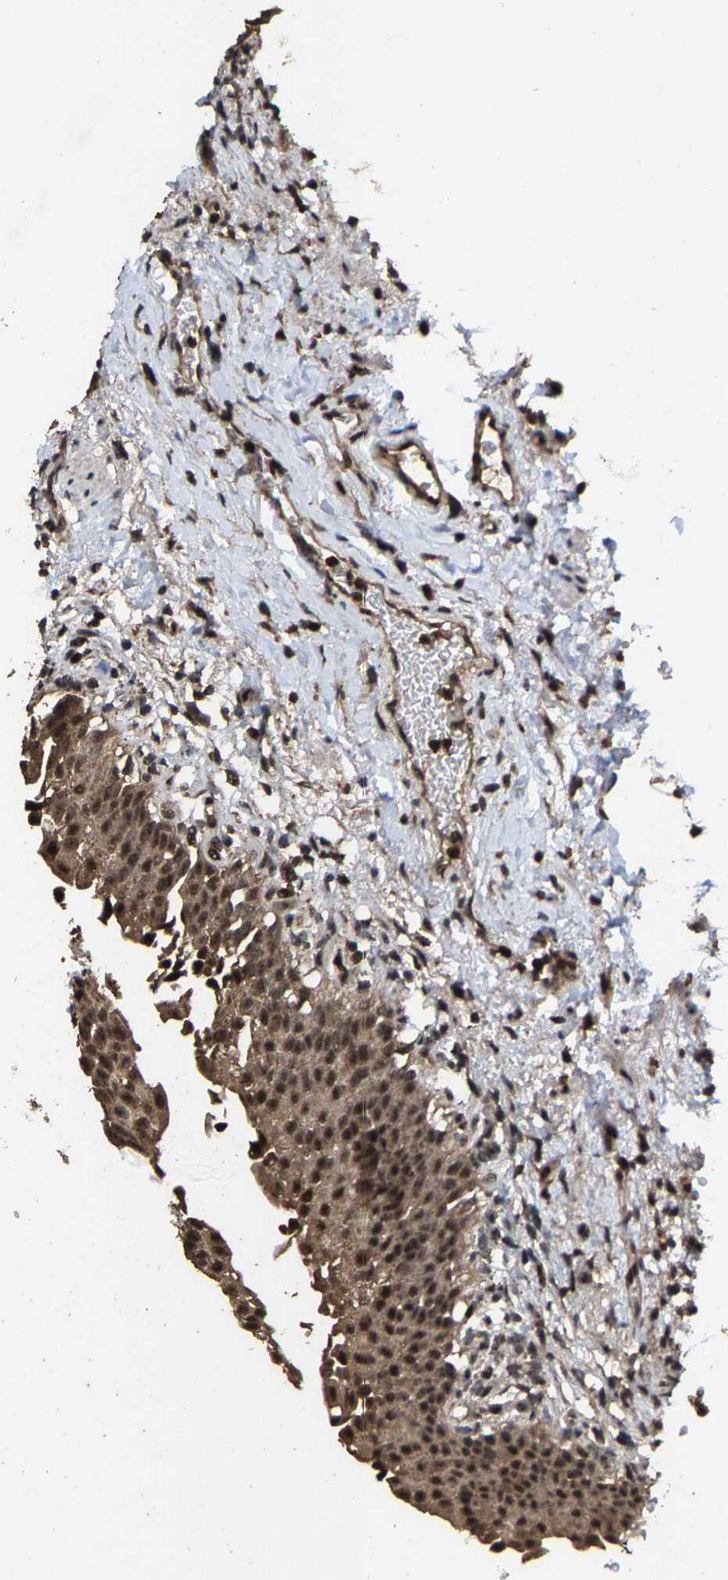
{"staining": {"intensity": "strong", "quantity": ">75%", "location": "cytoplasmic/membranous,nuclear"}, "tissue": "urinary bladder", "cell_type": "Urothelial cells", "image_type": "normal", "snomed": [{"axis": "morphology", "description": "Normal tissue, NOS"}, {"axis": "topography", "description": "Urinary bladder"}], "caption": "IHC histopathology image of normal urinary bladder: urinary bladder stained using immunohistochemistry (IHC) demonstrates high levels of strong protein expression localized specifically in the cytoplasmic/membranous,nuclear of urothelial cells, appearing as a cytoplasmic/membranous,nuclear brown color.", "gene": "HAUS6", "patient": {"sex": "female", "age": 60}}